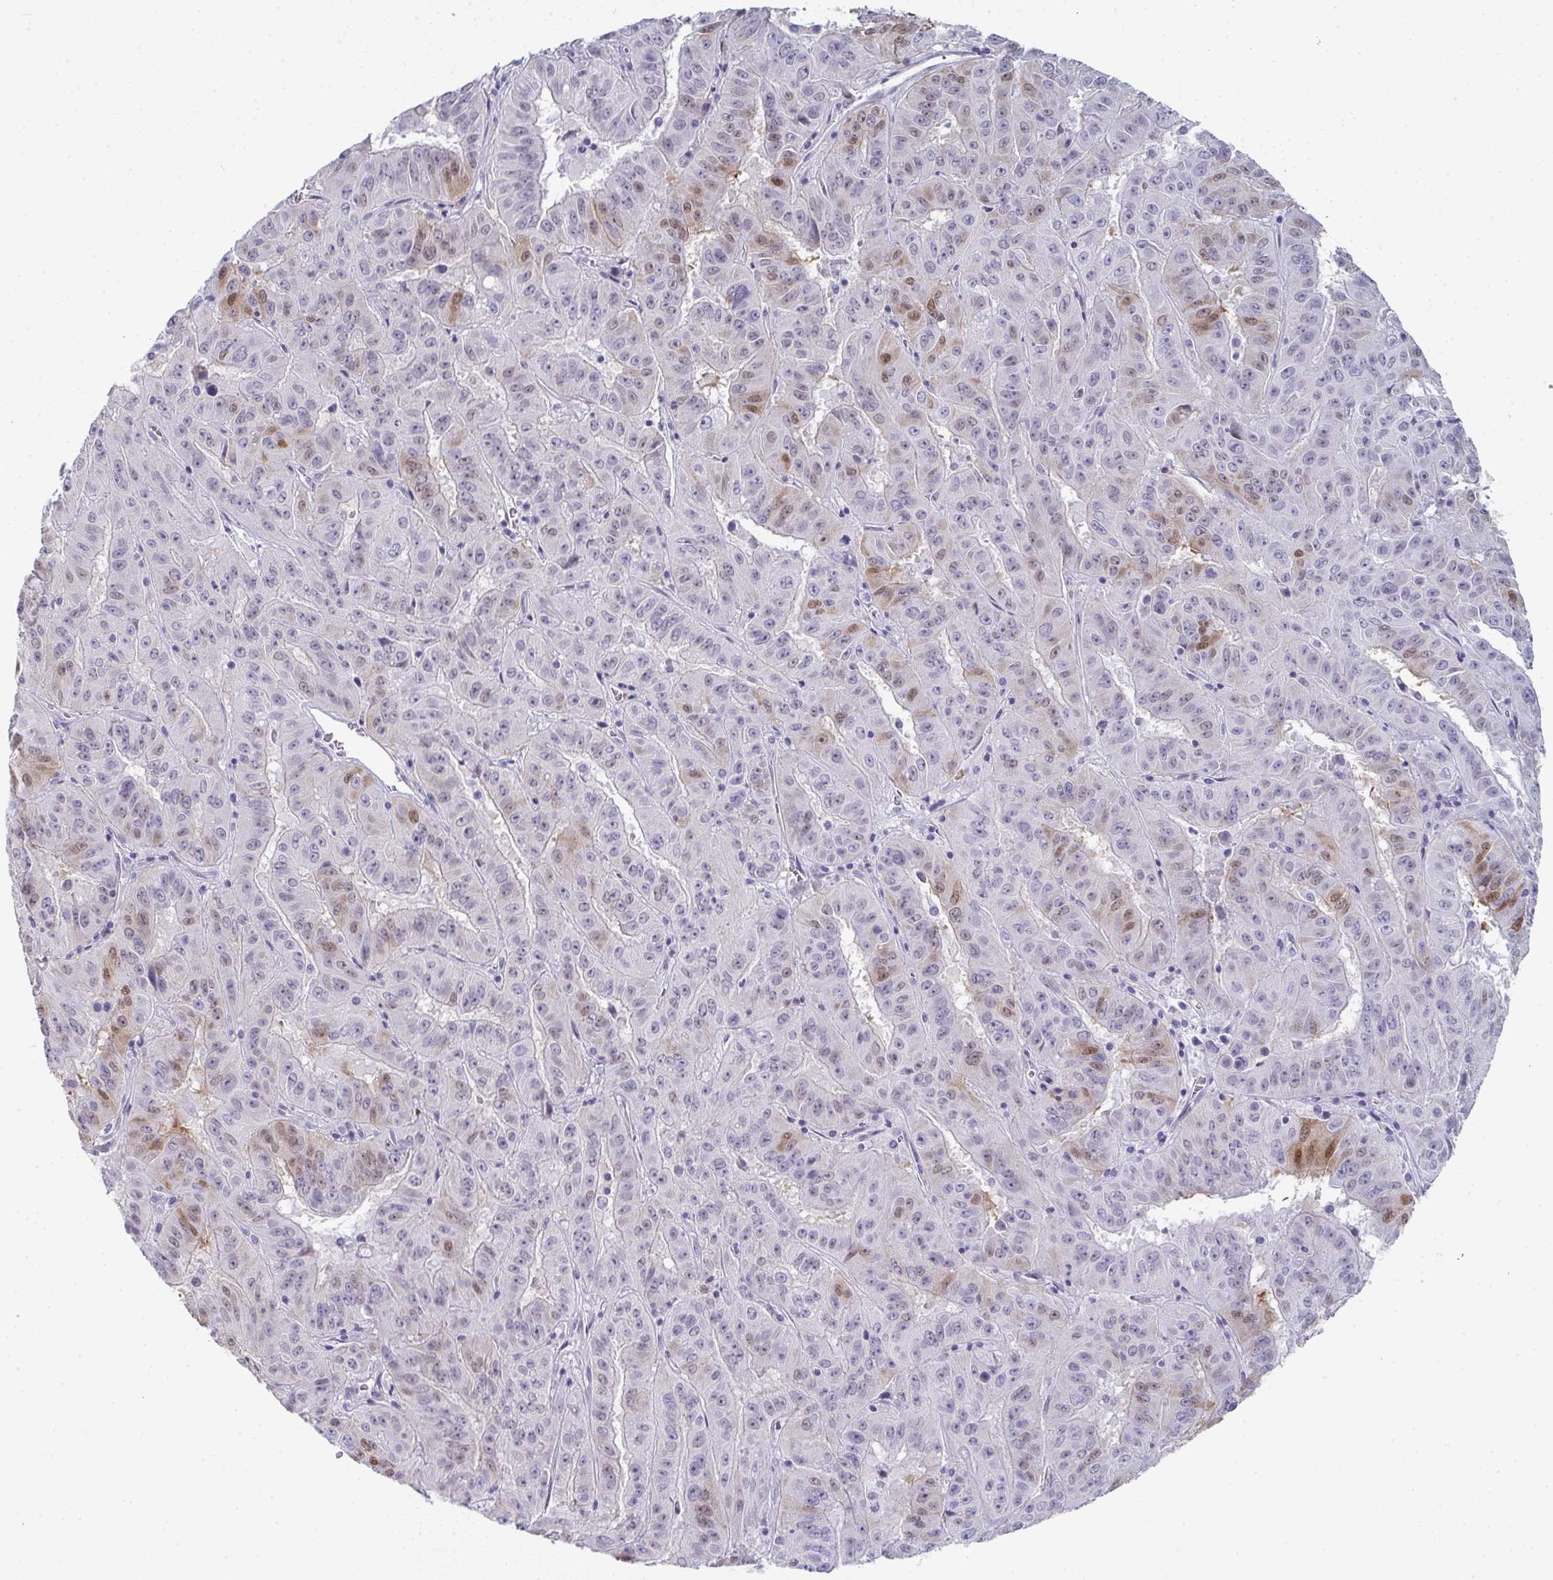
{"staining": {"intensity": "moderate", "quantity": "<25%", "location": "cytoplasmic/membranous,nuclear"}, "tissue": "pancreatic cancer", "cell_type": "Tumor cells", "image_type": "cancer", "snomed": [{"axis": "morphology", "description": "Adenocarcinoma, NOS"}, {"axis": "topography", "description": "Pancreas"}], "caption": "Immunohistochemistry (IHC) staining of adenocarcinoma (pancreatic), which exhibits low levels of moderate cytoplasmic/membranous and nuclear expression in about <25% of tumor cells indicating moderate cytoplasmic/membranous and nuclear protein expression. The staining was performed using DAB (3,3'-diaminobenzidine) (brown) for protein detection and nuclei were counterstained in hematoxylin (blue).", "gene": "A1CF", "patient": {"sex": "male", "age": 63}}